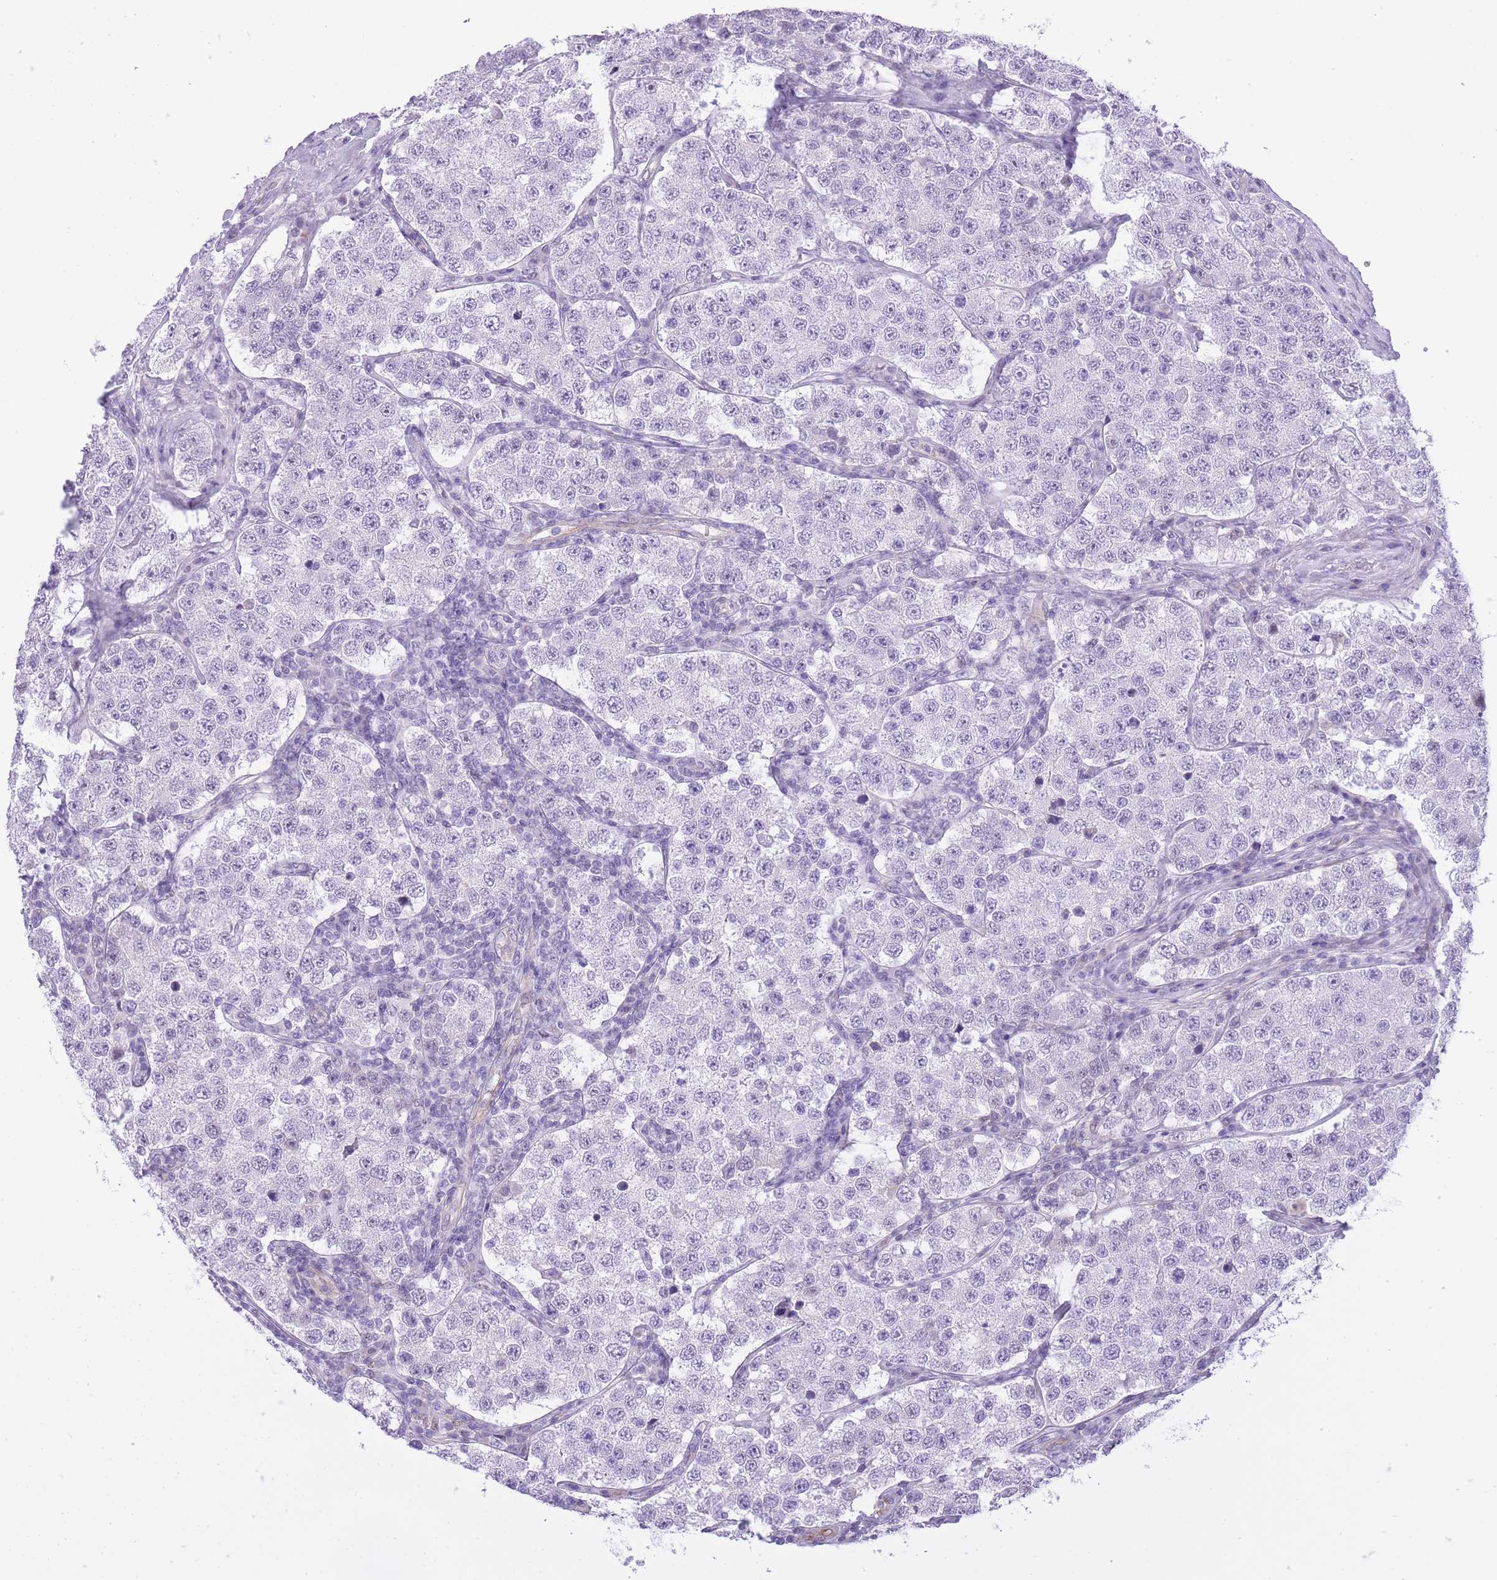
{"staining": {"intensity": "negative", "quantity": "none", "location": "none"}, "tissue": "testis cancer", "cell_type": "Tumor cells", "image_type": "cancer", "snomed": [{"axis": "morphology", "description": "Seminoma, NOS"}, {"axis": "topography", "description": "Testis"}], "caption": "Image shows no protein expression in tumor cells of seminoma (testis) tissue.", "gene": "MEIOSIN", "patient": {"sex": "male", "age": 34}}